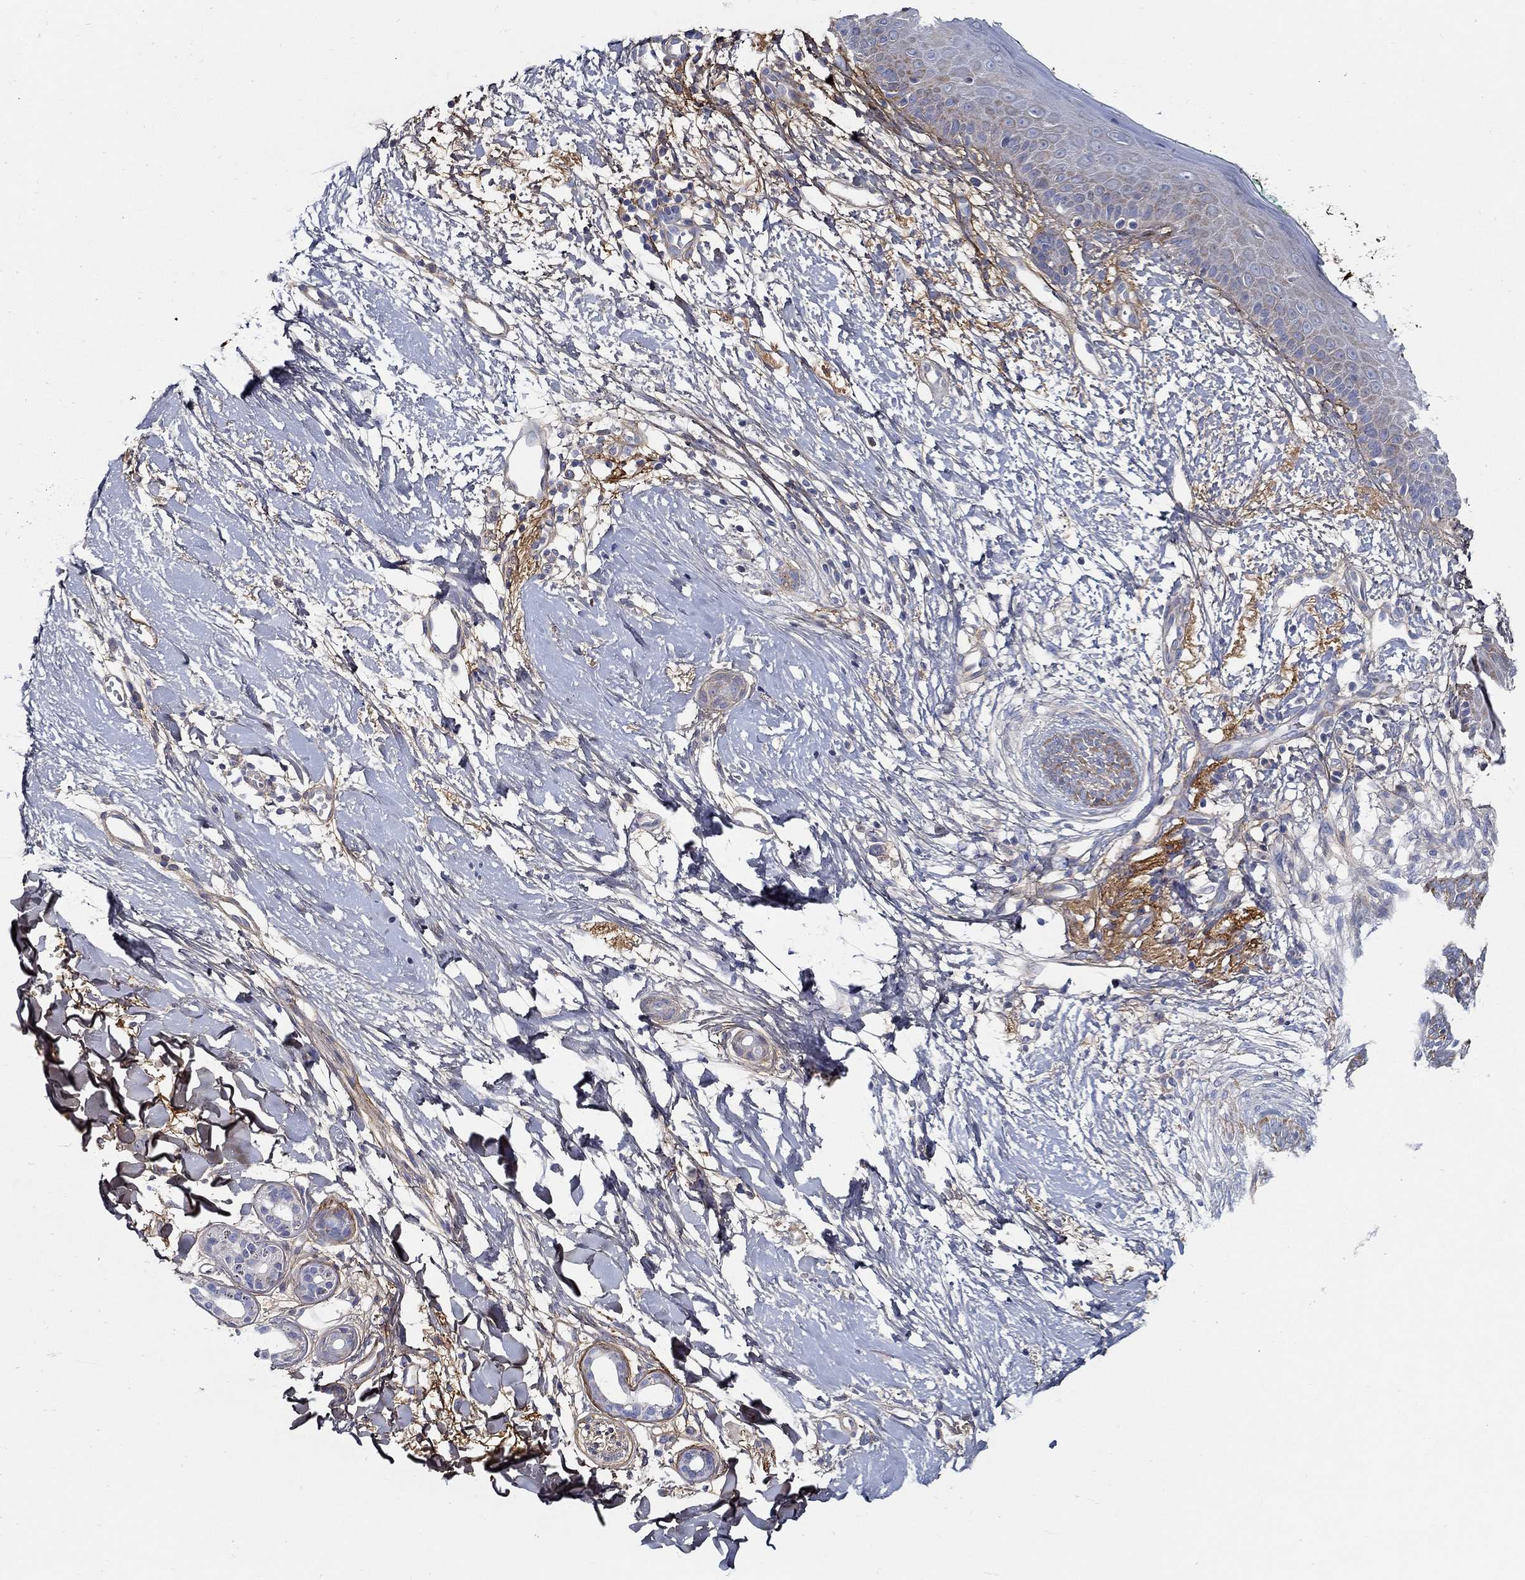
{"staining": {"intensity": "moderate", "quantity": "<25%", "location": "cytoplasmic/membranous"}, "tissue": "skin cancer", "cell_type": "Tumor cells", "image_type": "cancer", "snomed": [{"axis": "morphology", "description": "Normal tissue, NOS"}, {"axis": "morphology", "description": "Basal cell carcinoma"}, {"axis": "topography", "description": "Skin"}], "caption": "Skin cancer (basal cell carcinoma) stained for a protein reveals moderate cytoplasmic/membranous positivity in tumor cells.", "gene": "TGFBI", "patient": {"sex": "male", "age": 84}}